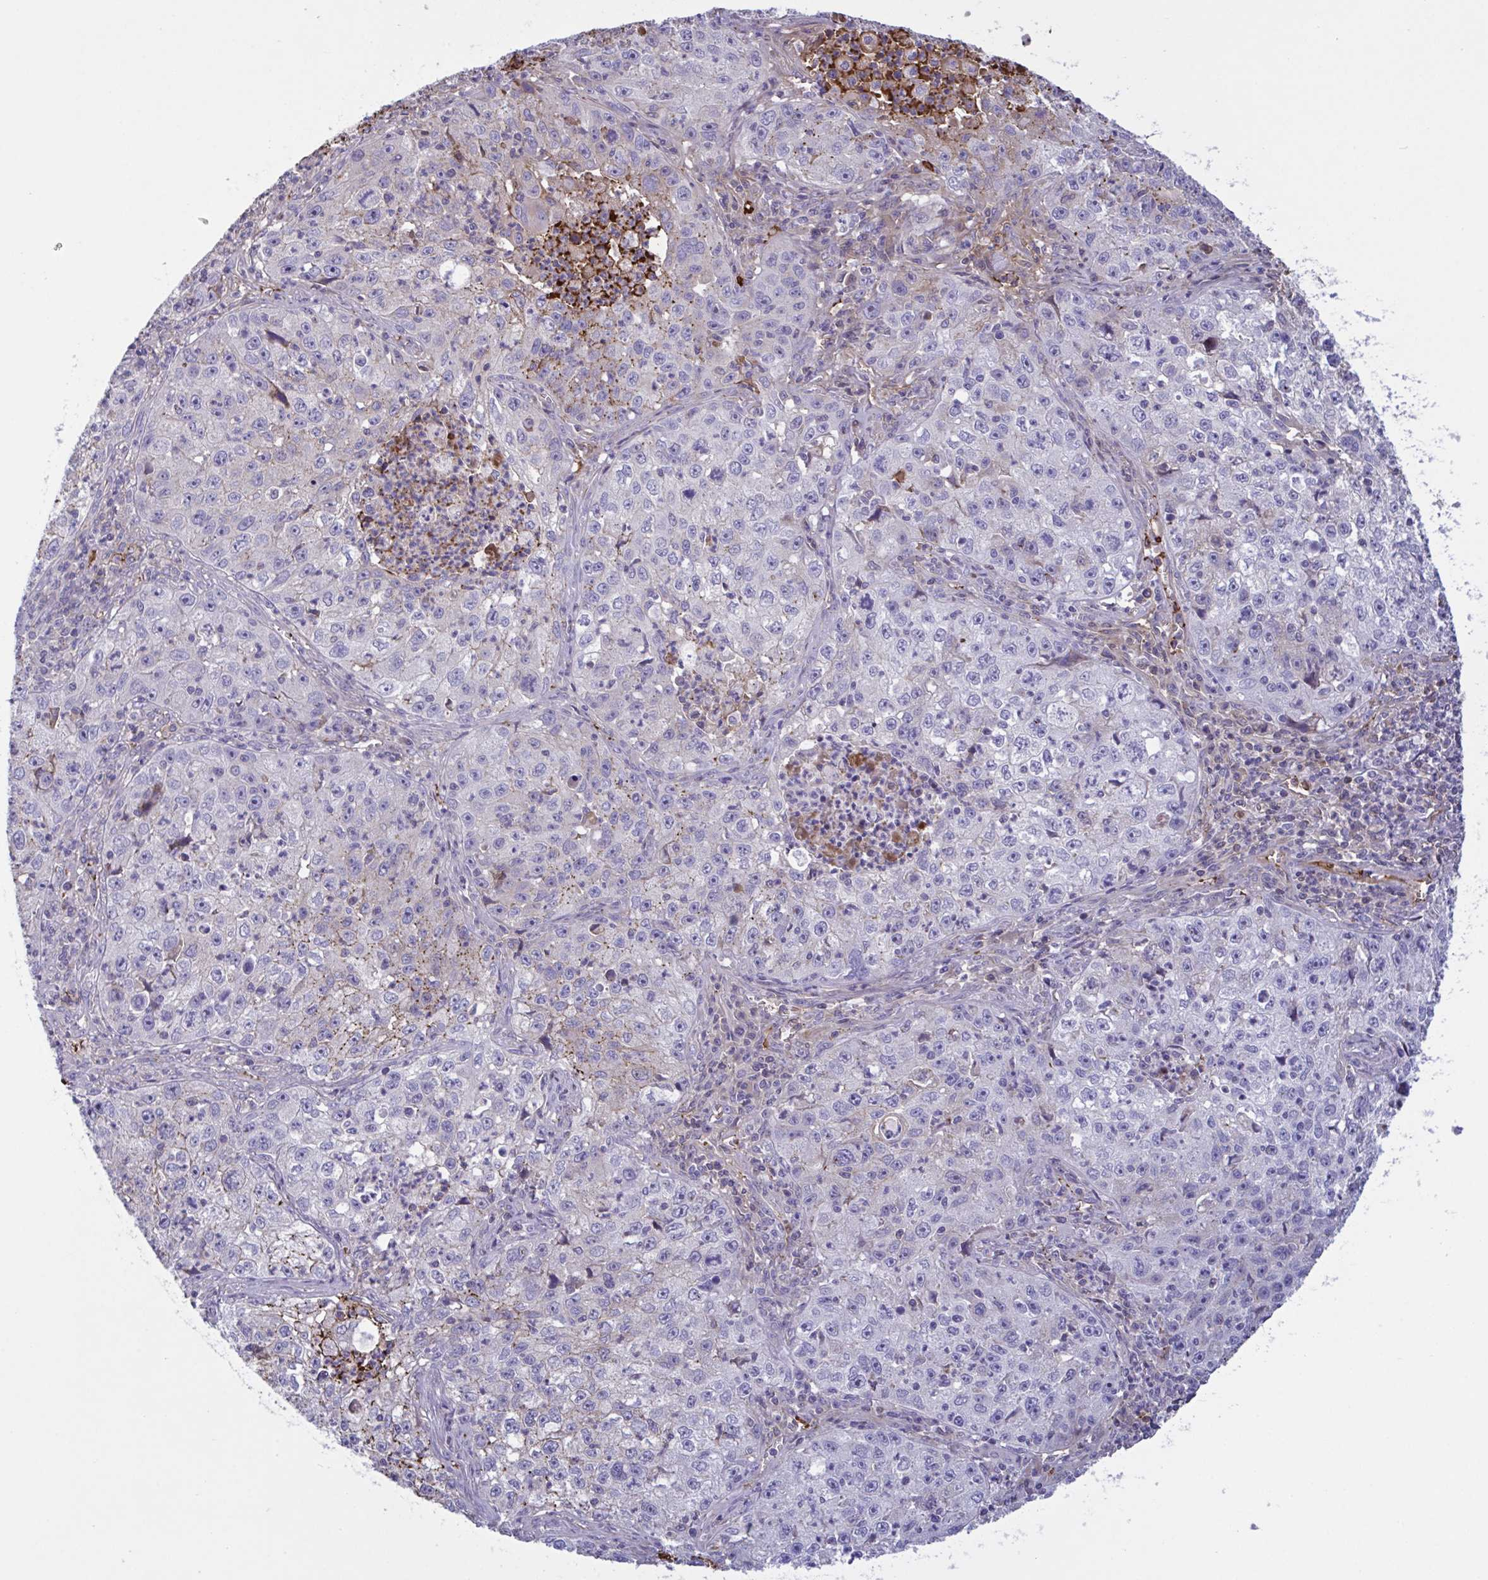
{"staining": {"intensity": "negative", "quantity": "none", "location": "none"}, "tissue": "lung cancer", "cell_type": "Tumor cells", "image_type": "cancer", "snomed": [{"axis": "morphology", "description": "Squamous cell carcinoma, NOS"}, {"axis": "topography", "description": "Lung"}], "caption": "There is no significant positivity in tumor cells of squamous cell carcinoma (lung).", "gene": "IL1R1", "patient": {"sex": "male", "age": 71}}